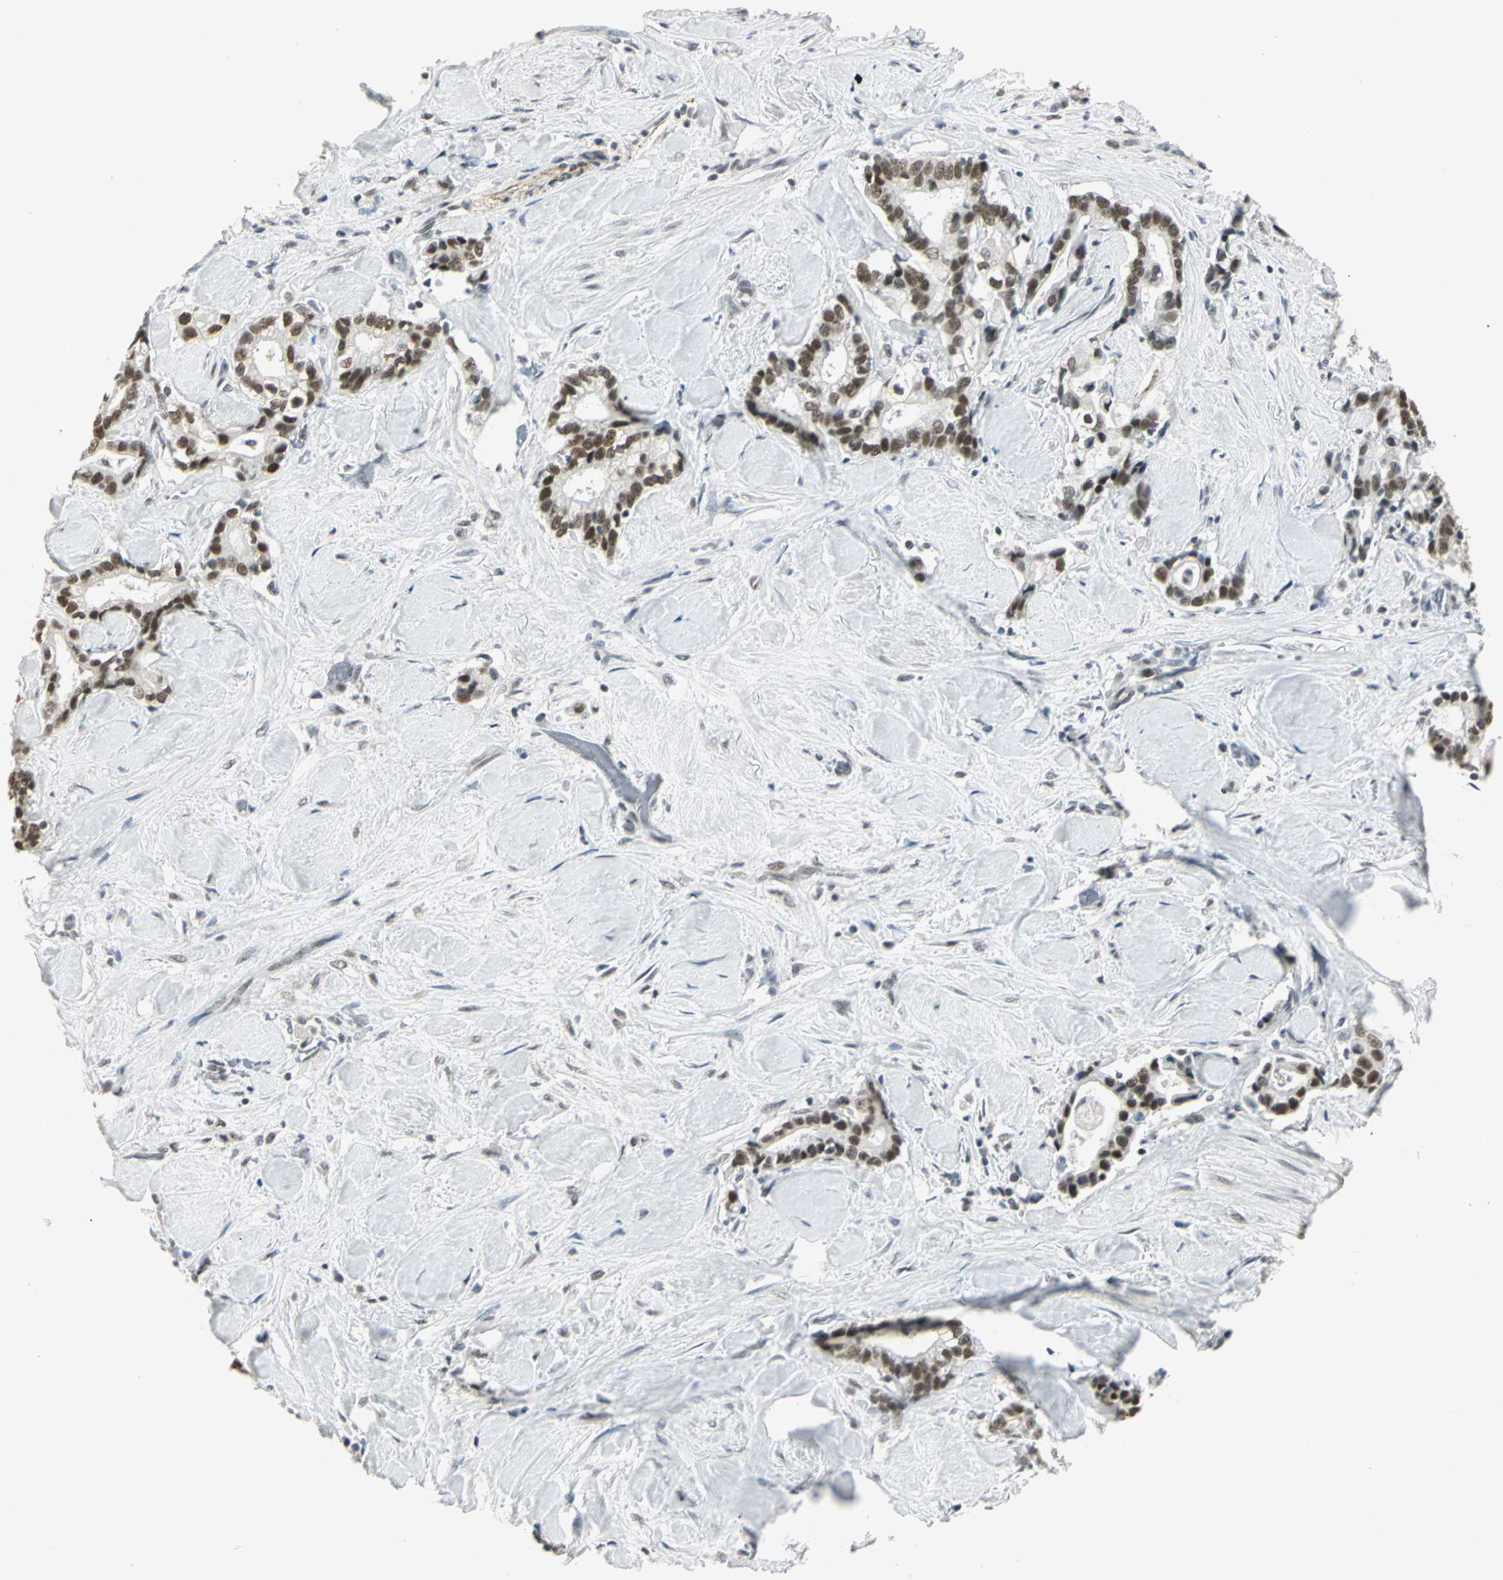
{"staining": {"intensity": "strong", "quantity": ">75%", "location": "nuclear"}, "tissue": "liver cancer", "cell_type": "Tumor cells", "image_type": "cancer", "snomed": [{"axis": "morphology", "description": "Cholangiocarcinoma"}, {"axis": "topography", "description": "Liver"}], "caption": "Brown immunohistochemical staining in human liver cholangiocarcinoma shows strong nuclear staining in about >75% of tumor cells.", "gene": "CBX3", "patient": {"sex": "male", "age": 57}}